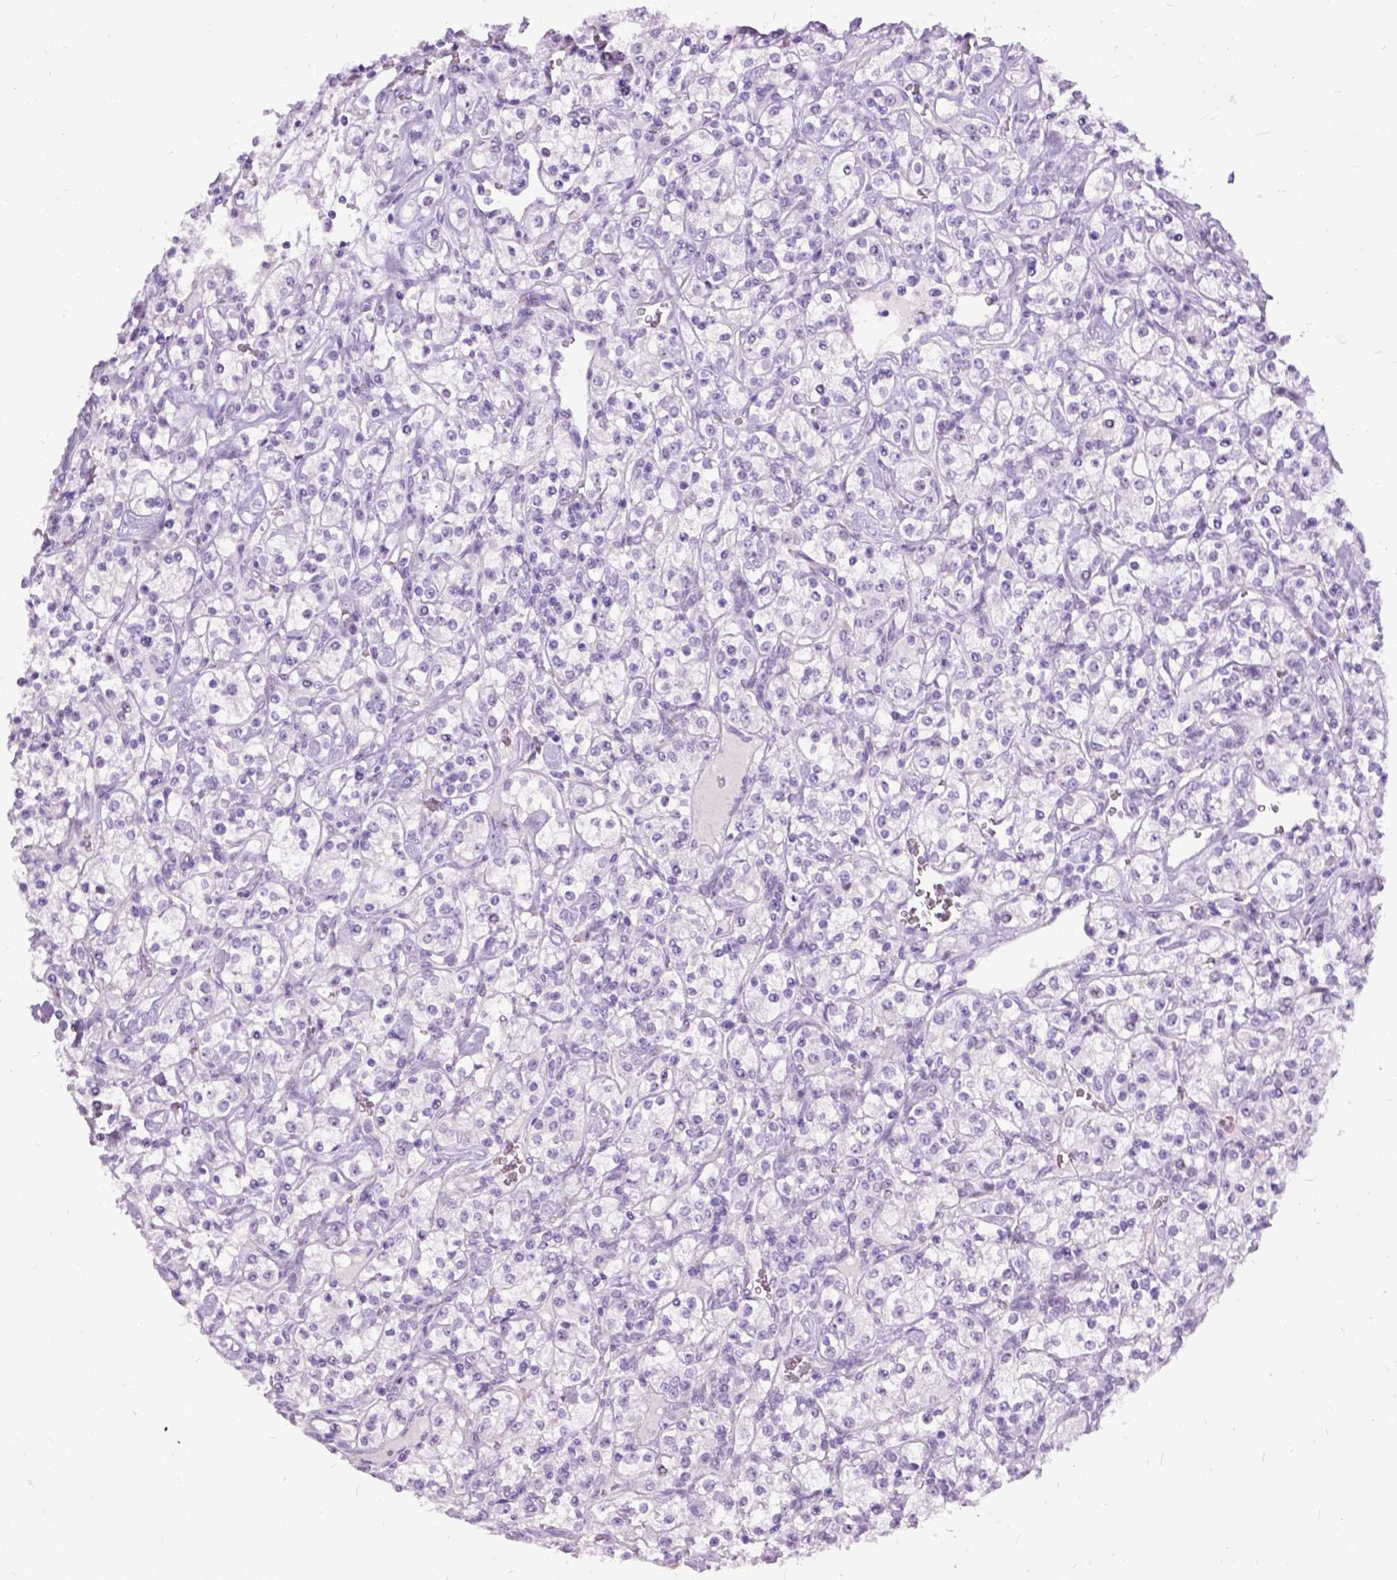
{"staining": {"intensity": "negative", "quantity": "none", "location": "none"}, "tissue": "renal cancer", "cell_type": "Tumor cells", "image_type": "cancer", "snomed": [{"axis": "morphology", "description": "Adenocarcinoma, NOS"}, {"axis": "topography", "description": "Kidney"}], "caption": "Image shows no protein staining in tumor cells of renal cancer (adenocarcinoma) tissue.", "gene": "PROB1", "patient": {"sex": "male", "age": 77}}